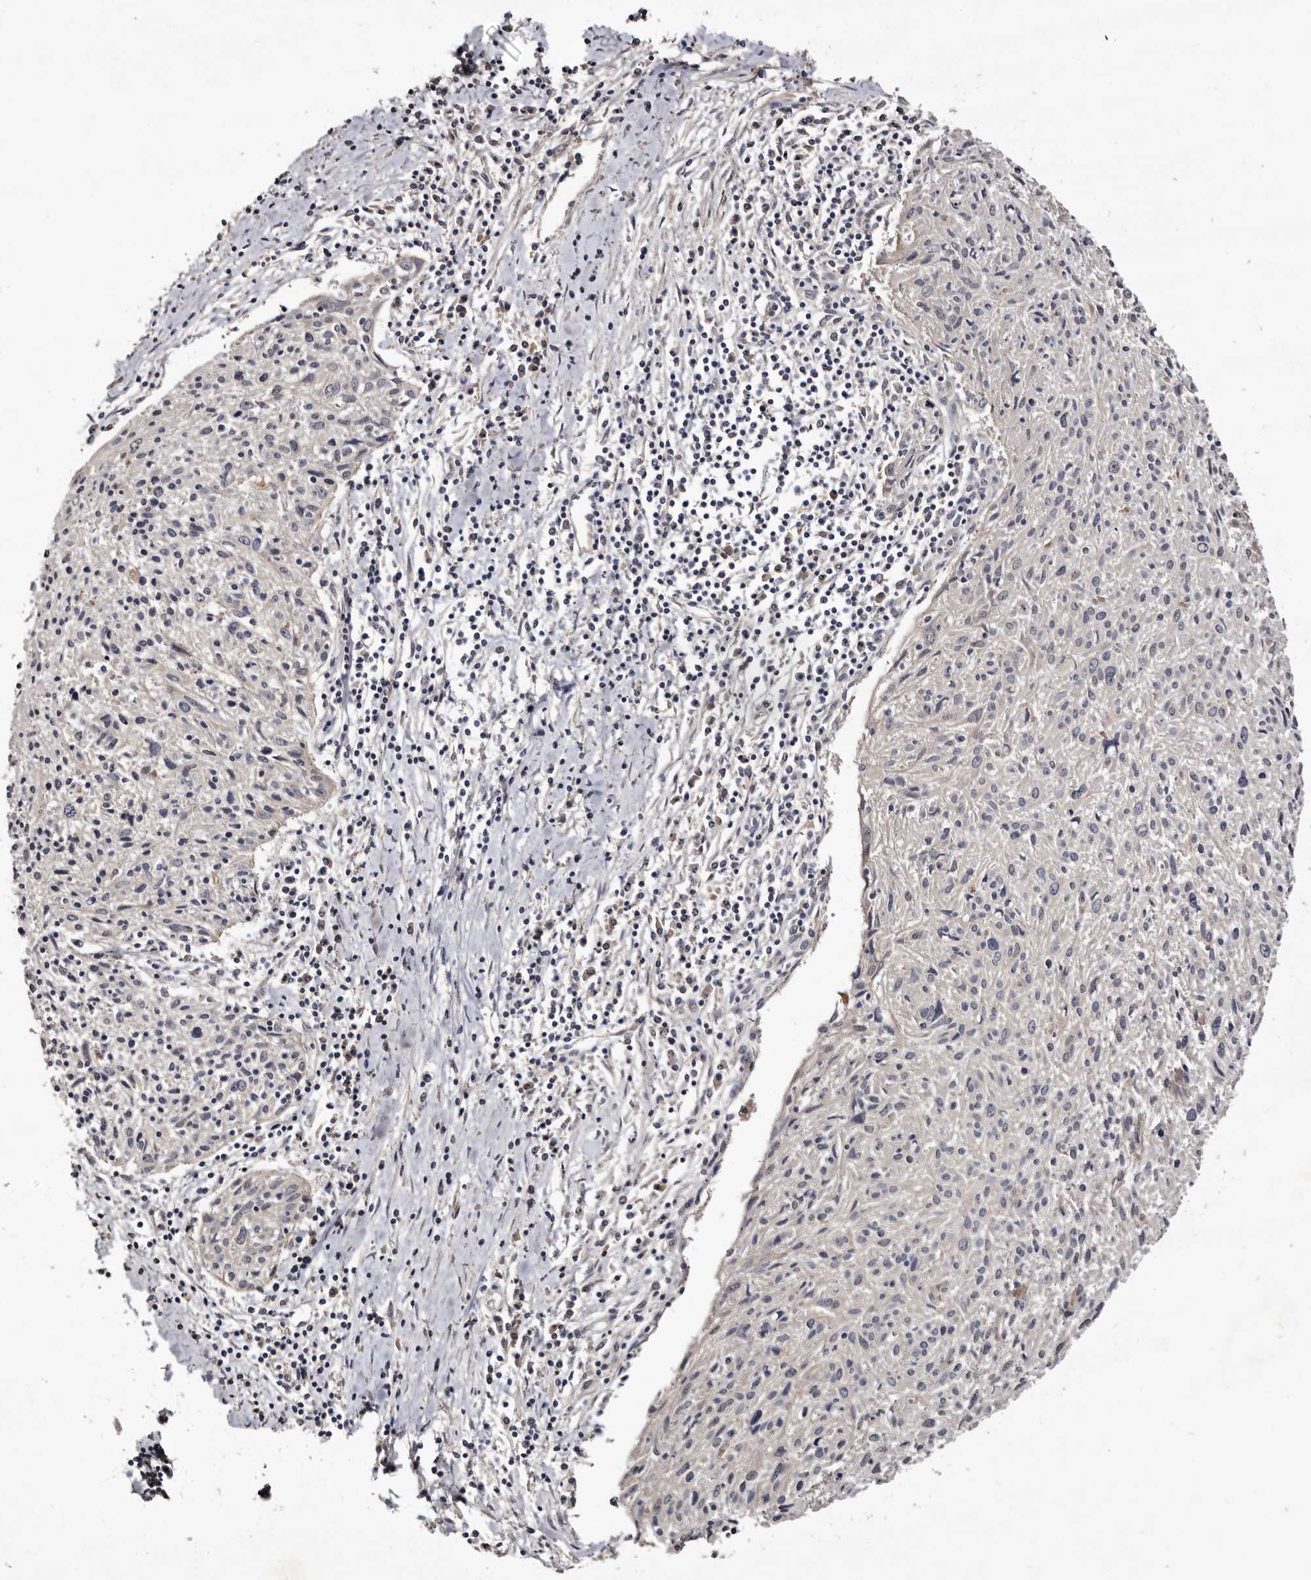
{"staining": {"intensity": "negative", "quantity": "none", "location": "none"}, "tissue": "cervical cancer", "cell_type": "Tumor cells", "image_type": "cancer", "snomed": [{"axis": "morphology", "description": "Squamous cell carcinoma, NOS"}, {"axis": "topography", "description": "Cervix"}], "caption": "Protein analysis of squamous cell carcinoma (cervical) displays no significant positivity in tumor cells.", "gene": "LANCL2", "patient": {"sex": "female", "age": 51}}